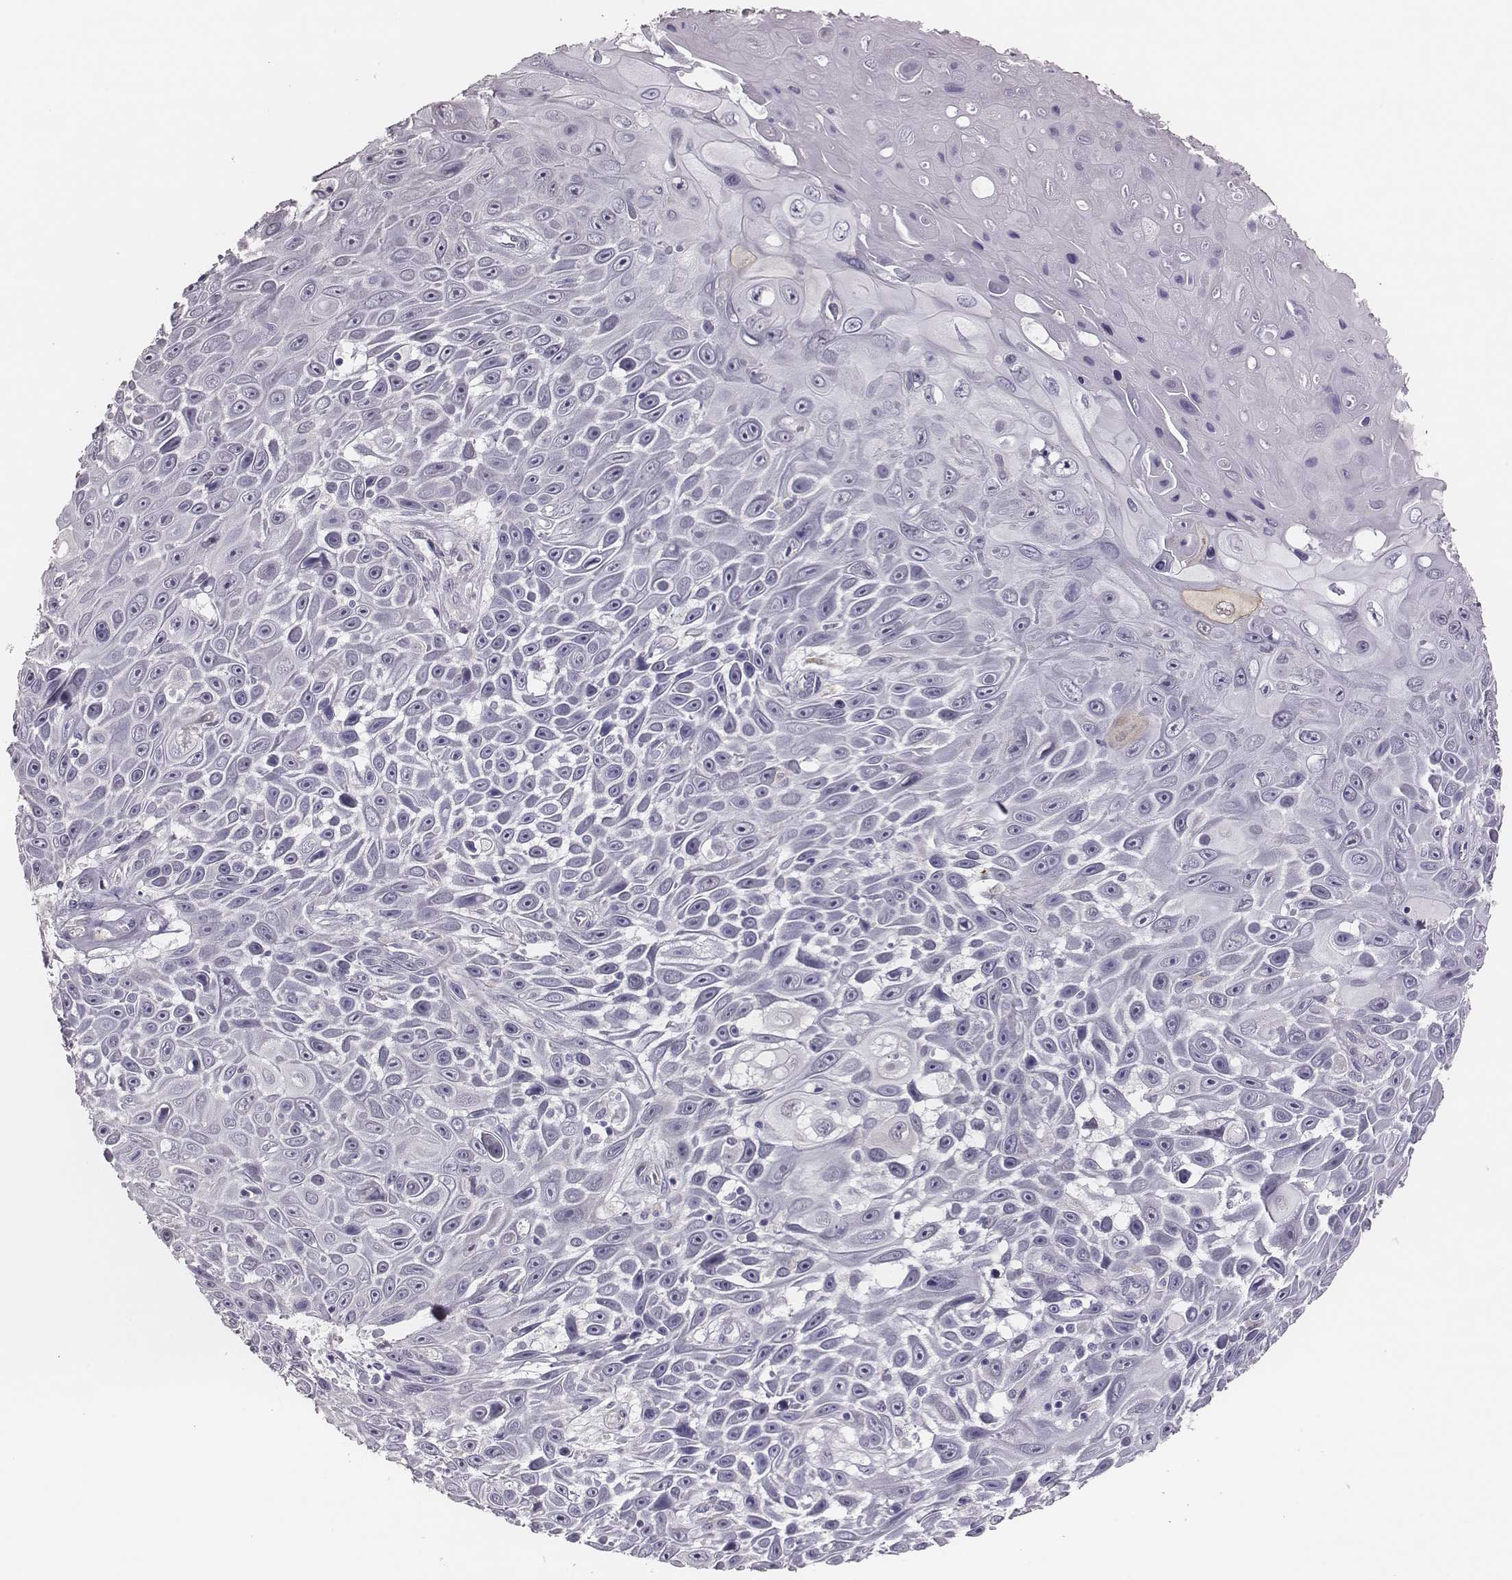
{"staining": {"intensity": "negative", "quantity": "none", "location": "none"}, "tissue": "skin cancer", "cell_type": "Tumor cells", "image_type": "cancer", "snomed": [{"axis": "morphology", "description": "Squamous cell carcinoma, NOS"}, {"axis": "topography", "description": "Skin"}], "caption": "This is an immunohistochemistry (IHC) image of skin cancer (squamous cell carcinoma). There is no staining in tumor cells.", "gene": "SCML2", "patient": {"sex": "male", "age": 82}}